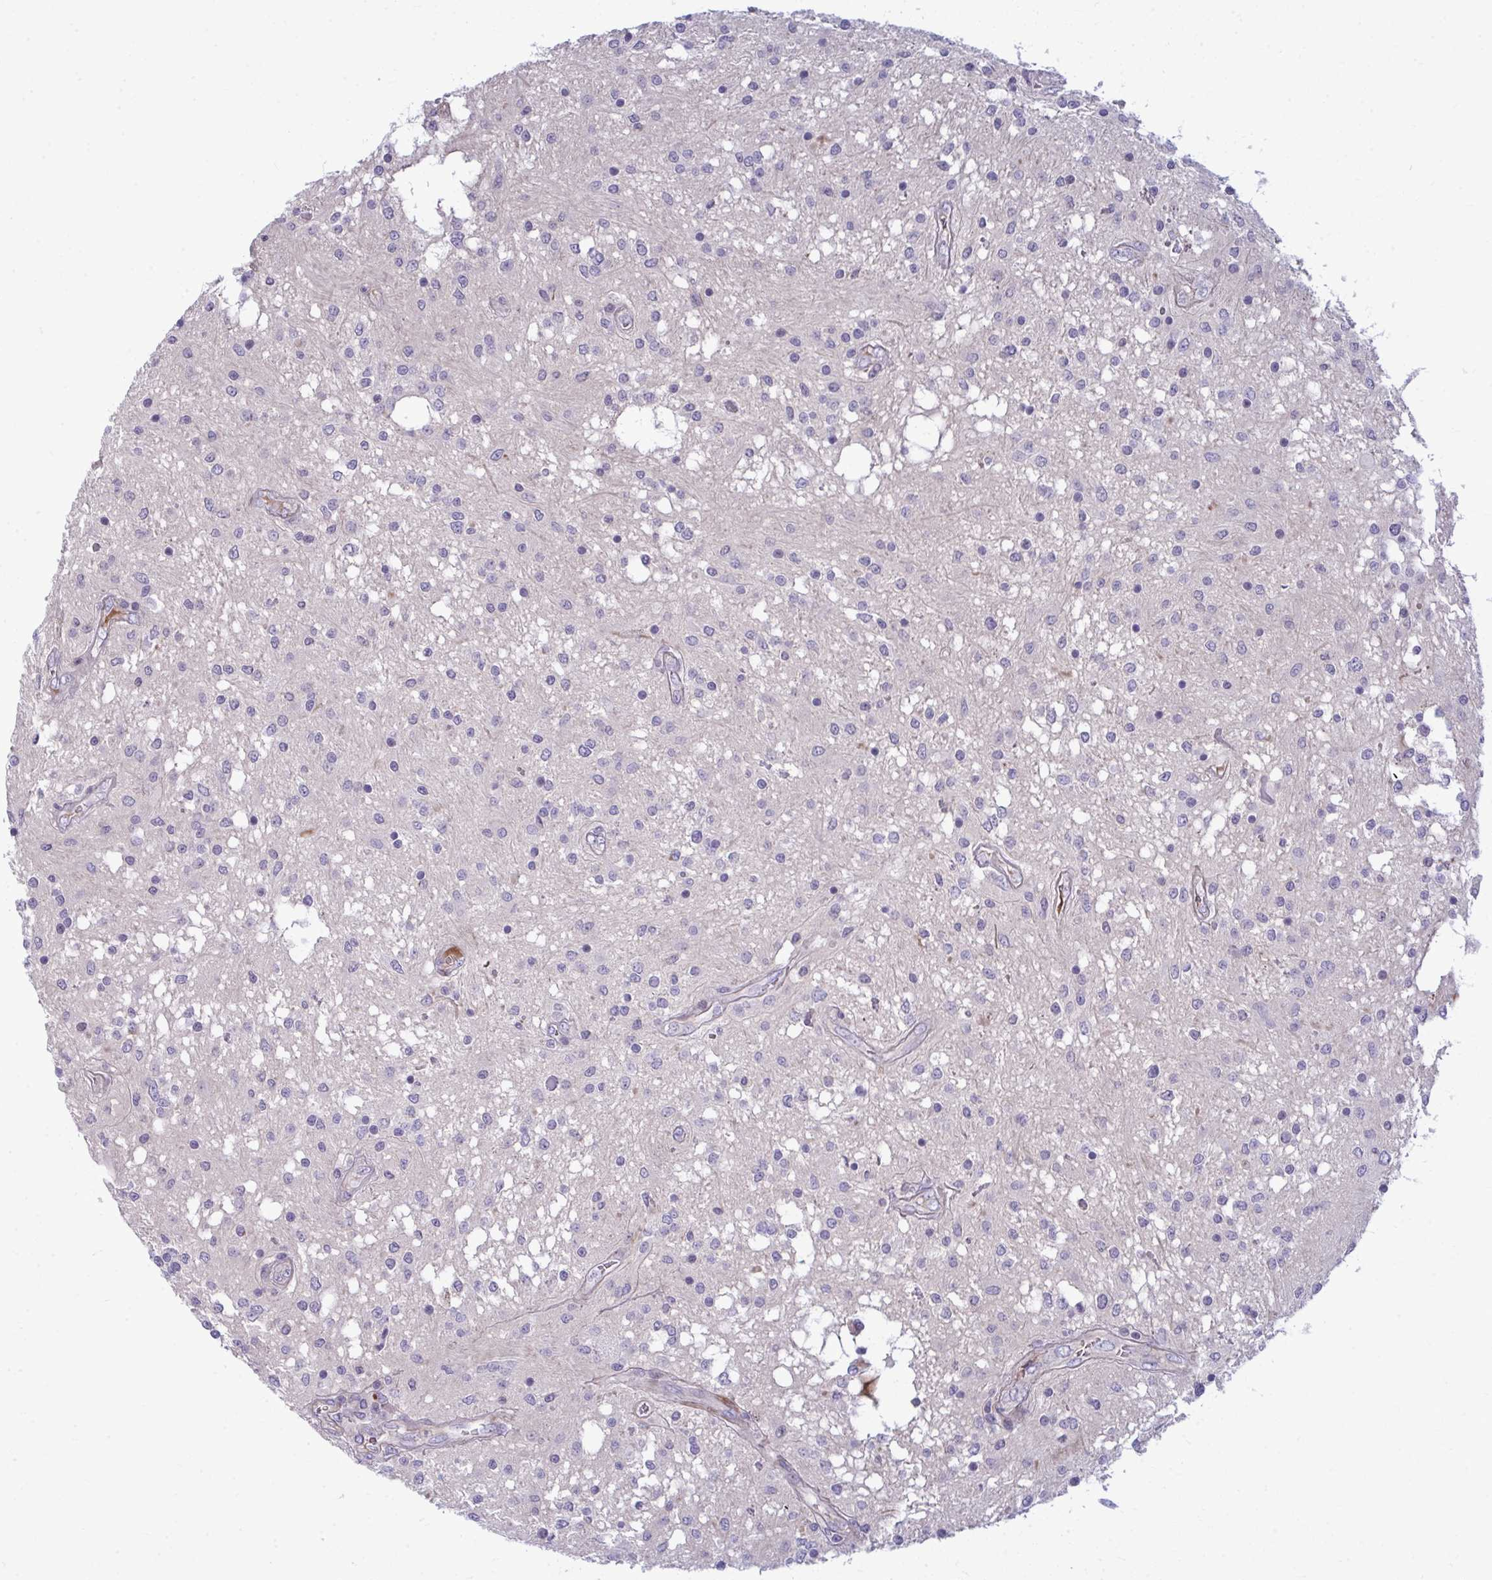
{"staining": {"intensity": "negative", "quantity": "none", "location": "none"}, "tissue": "glioma", "cell_type": "Tumor cells", "image_type": "cancer", "snomed": [{"axis": "morphology", "description": "Glioma, malignant, Low grade"}, {"axis": "topography", "description": "Cerebellum"}], "caption": "Image shows no significant protein expression in tumor cells of malignant low-grade glioma.", "gene": "SLC14A1", "patient": {"sex": "female", "age": 14}}